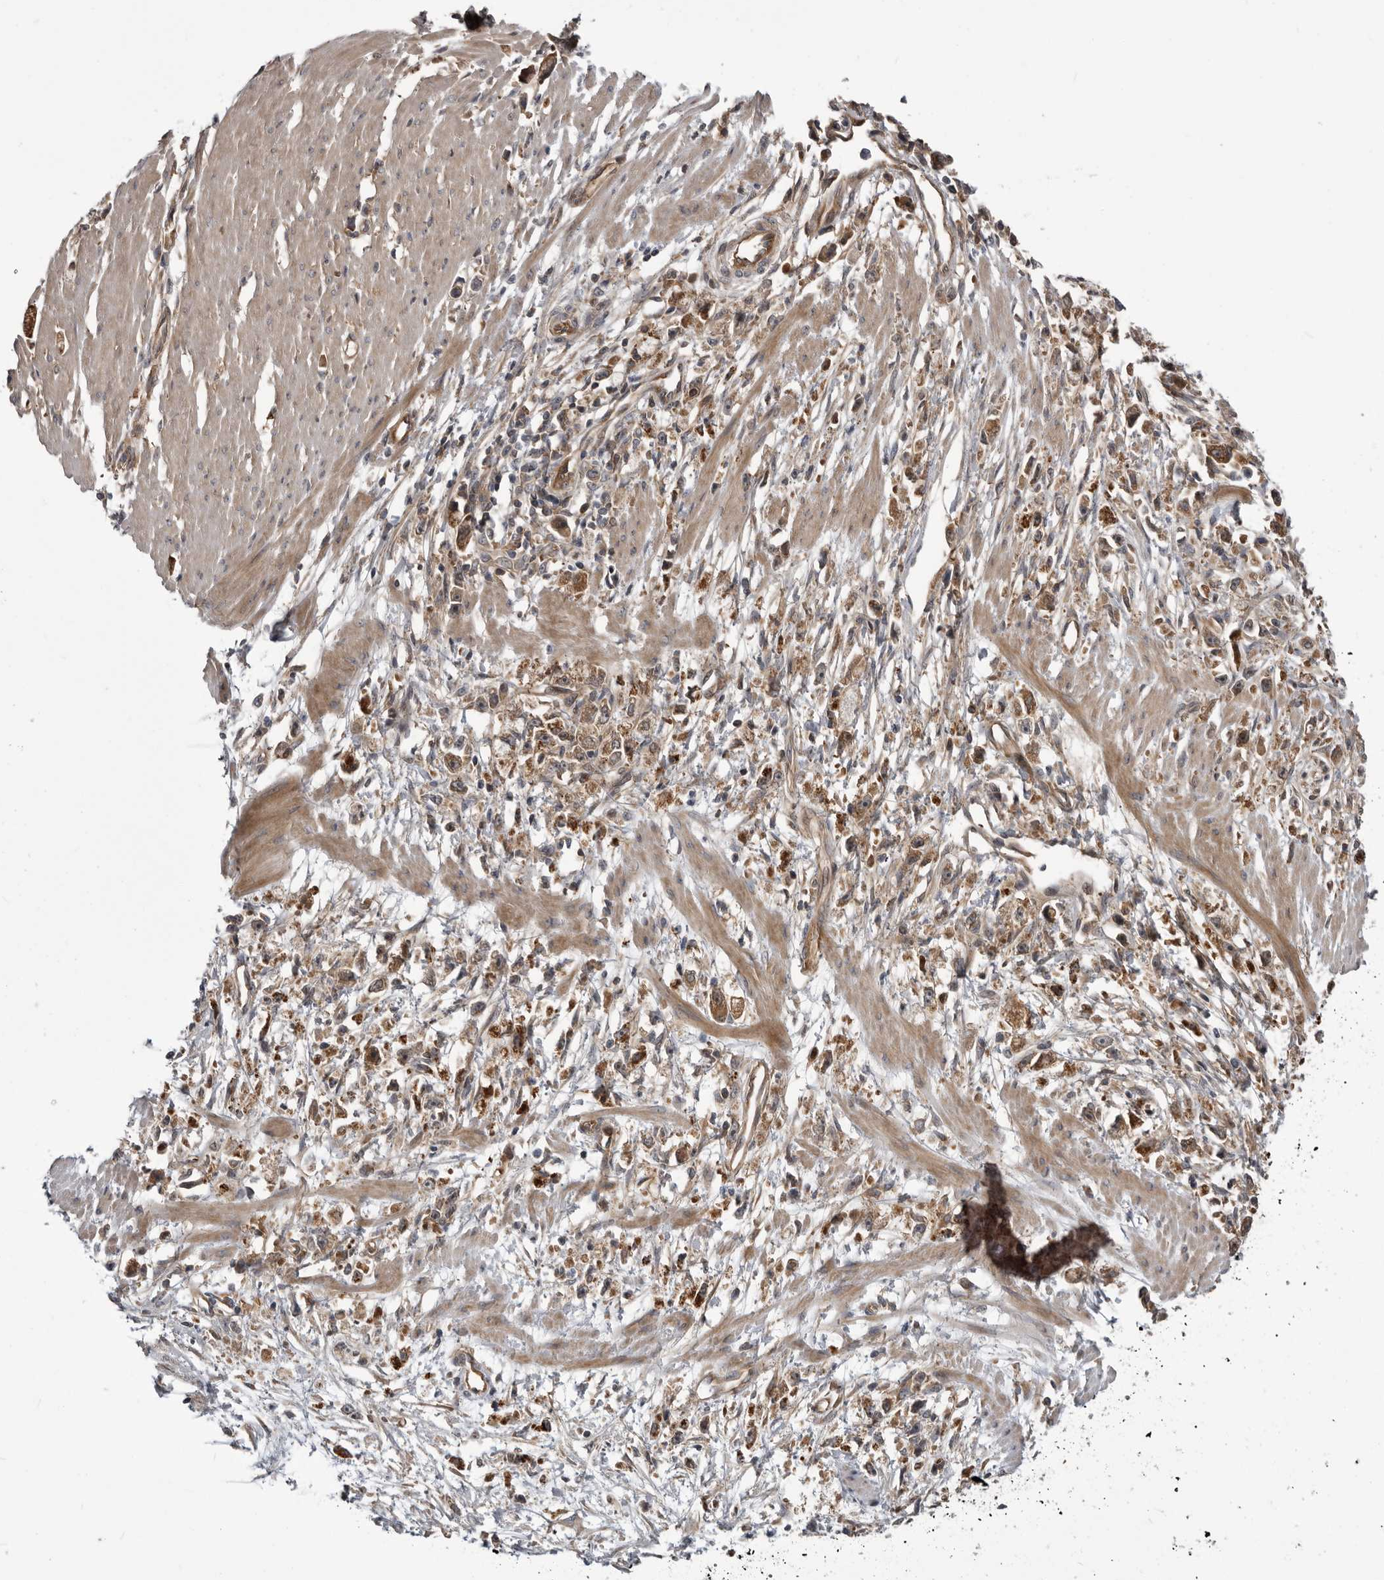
{"staining": {"intensity": "moderate", "quantity": ">75%", "location": "cytoplasmic/membranous"}, "tissue": "stomach cancer", "cell_type": "Tumor cells", "image_type": "cancer", "snomed": [{"axis": "morphology", "description": "Adenocarcinoma, NOS"}, {"axis": "topography", "description": "Stomach"}], "caption": "IHC photomicrograph of stomach adenocarcinoma stained for a protein (brown), which shows medium levels of moderate cytoplasmic/membranous staining in approximately >75% of tumor cells.", "gene": "RAB3GAP2", "patient": {"sex": "female", "age": 59}}